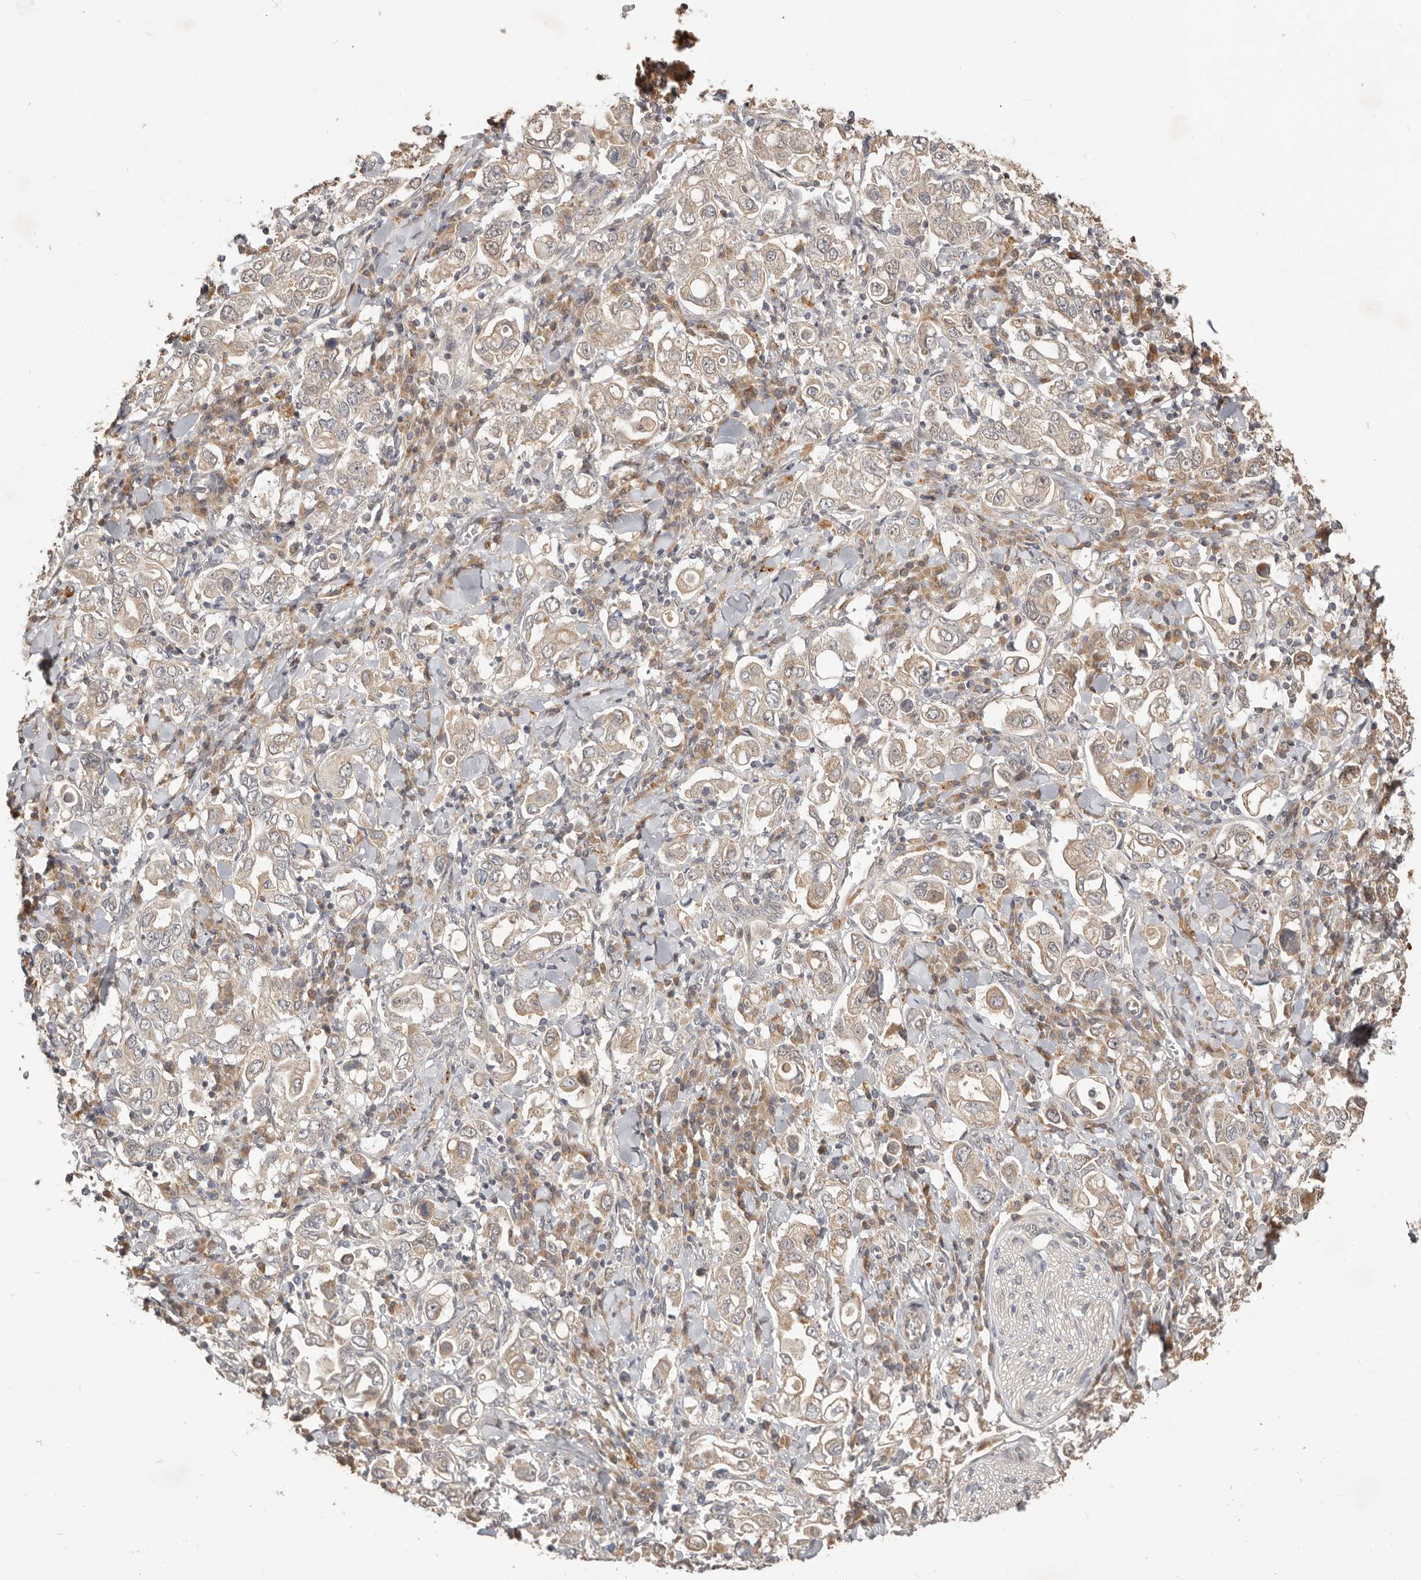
{"staining": {"intensity": "weak", "quantity": ">75%", "location": "cytoplasmic/membranous"}, "tissue": "stomach cancer", "cell_type": "Tumor cells", "image_type": "cancer", "snomed": [{"axis": "morphology", "description": "Adenocarcinoma, NOS"}, {"axis": "topography", "description": "Stomach, upper"}], "caption": "Immunohistochemistry (IHC) (DAB (3,3'-diaminobenzidine)) staining of adenocarcinoma (stomach) displays weak cytoplasmic/membranous protein positivity in approximately >75% of tumor cells.", "gene": "MTFR2", "patient": {"sex": "male", "age": 62}}